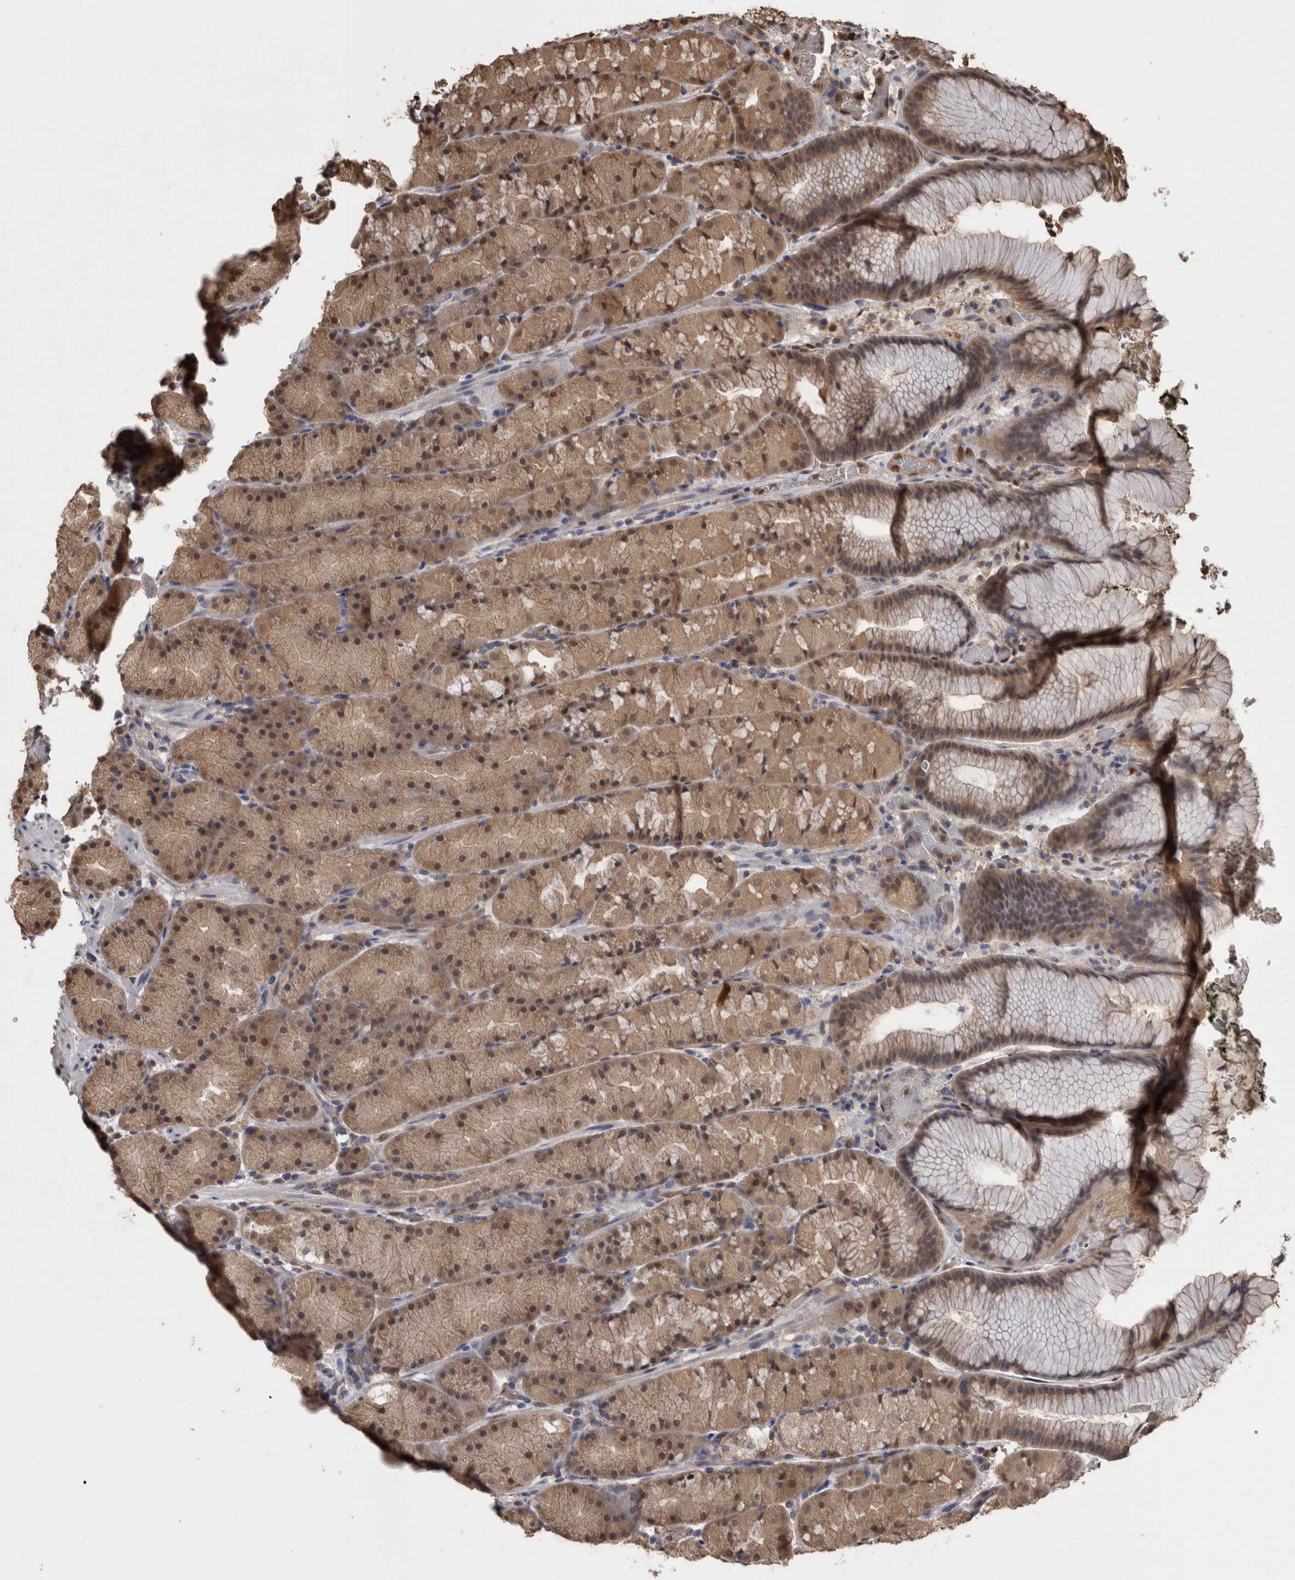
{"staining": {"intensity": "moderate", "quantity": ">75%", "location": "cytoplasmic/membranous,nuclear"}, "tissue": "stomach", "cell_type": "Glandular cells", "image_type": "normal", "snomed": [{"axis": "morphology", "description": "Normal tissue, NOS"}, {"axis": "topography", "description": "Stomach, upper"}, {"axis": "topography", "description": "Stomach"}], "caption": "IHC staining of normal stomach, which reveals medium levels of moderate cytoplasmic/membranous,nuclear expression in approximately >75% of glandular cells indicating moderate cytoplasmic/membranous,nuclear protein staining. The staining was performed using DAB (brown) for protein detection and nuclei were counterstained in hematoxylin (blue).", "gene": "LXN", "patient": {"sex": "male", "age": 48}}